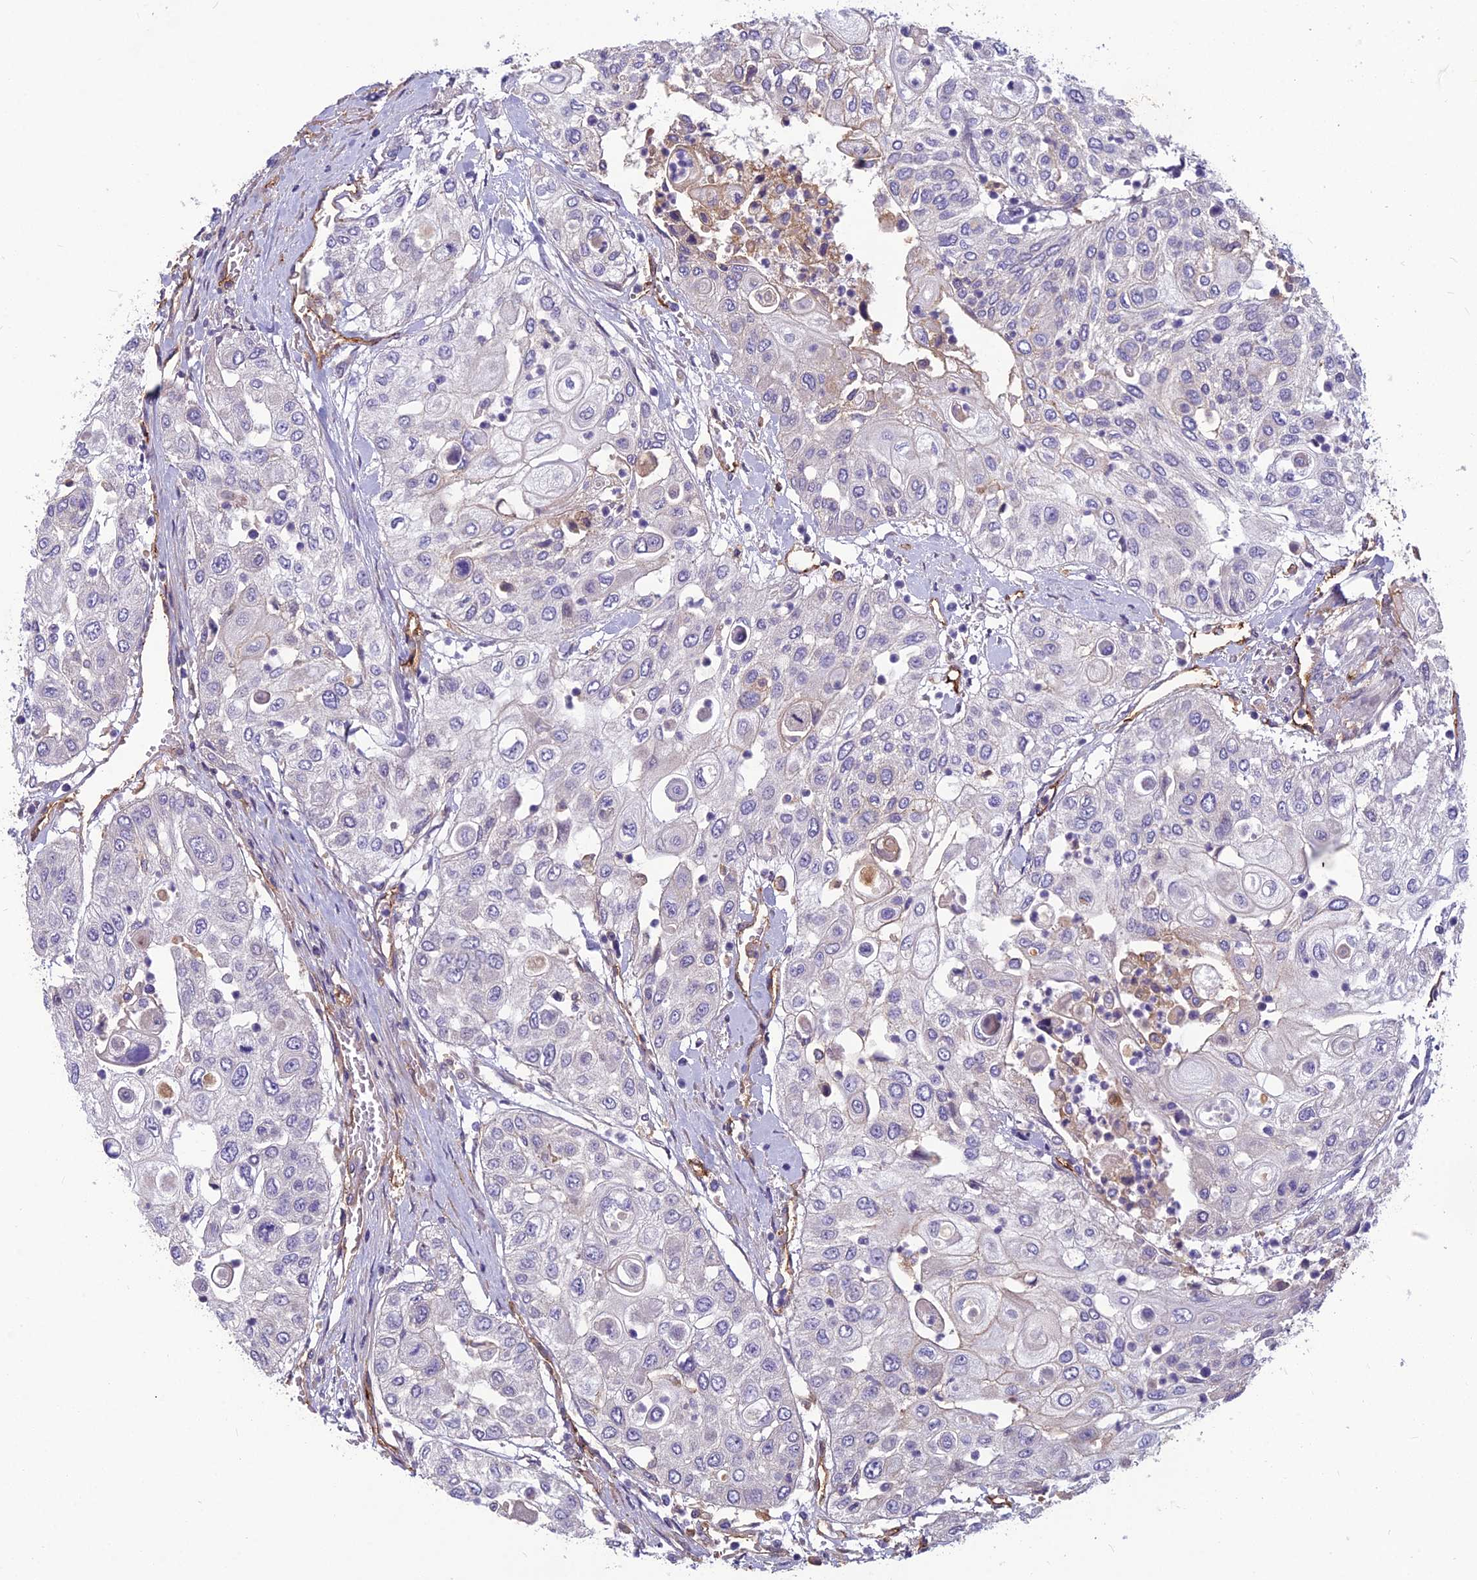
{"staining": {"intensity": "negative", "quantity": "none", "location": "none"}, "tissue": "urothelial cancer", "cell_type": "Tumor cells", "image_type": "cancer", "snomed": [{"axis": "morphology", "description": "Urothelial carcinoma, High grade"}, {"axis": "topography", "description": "Urinary bladder"}], "caption": "Protein analysis of urothelial carcinoma (high-grade) shows no significant positivity in tumor cells.", "gene": "TSPAN15", "patient": {"sex": "female", "age": 79}}